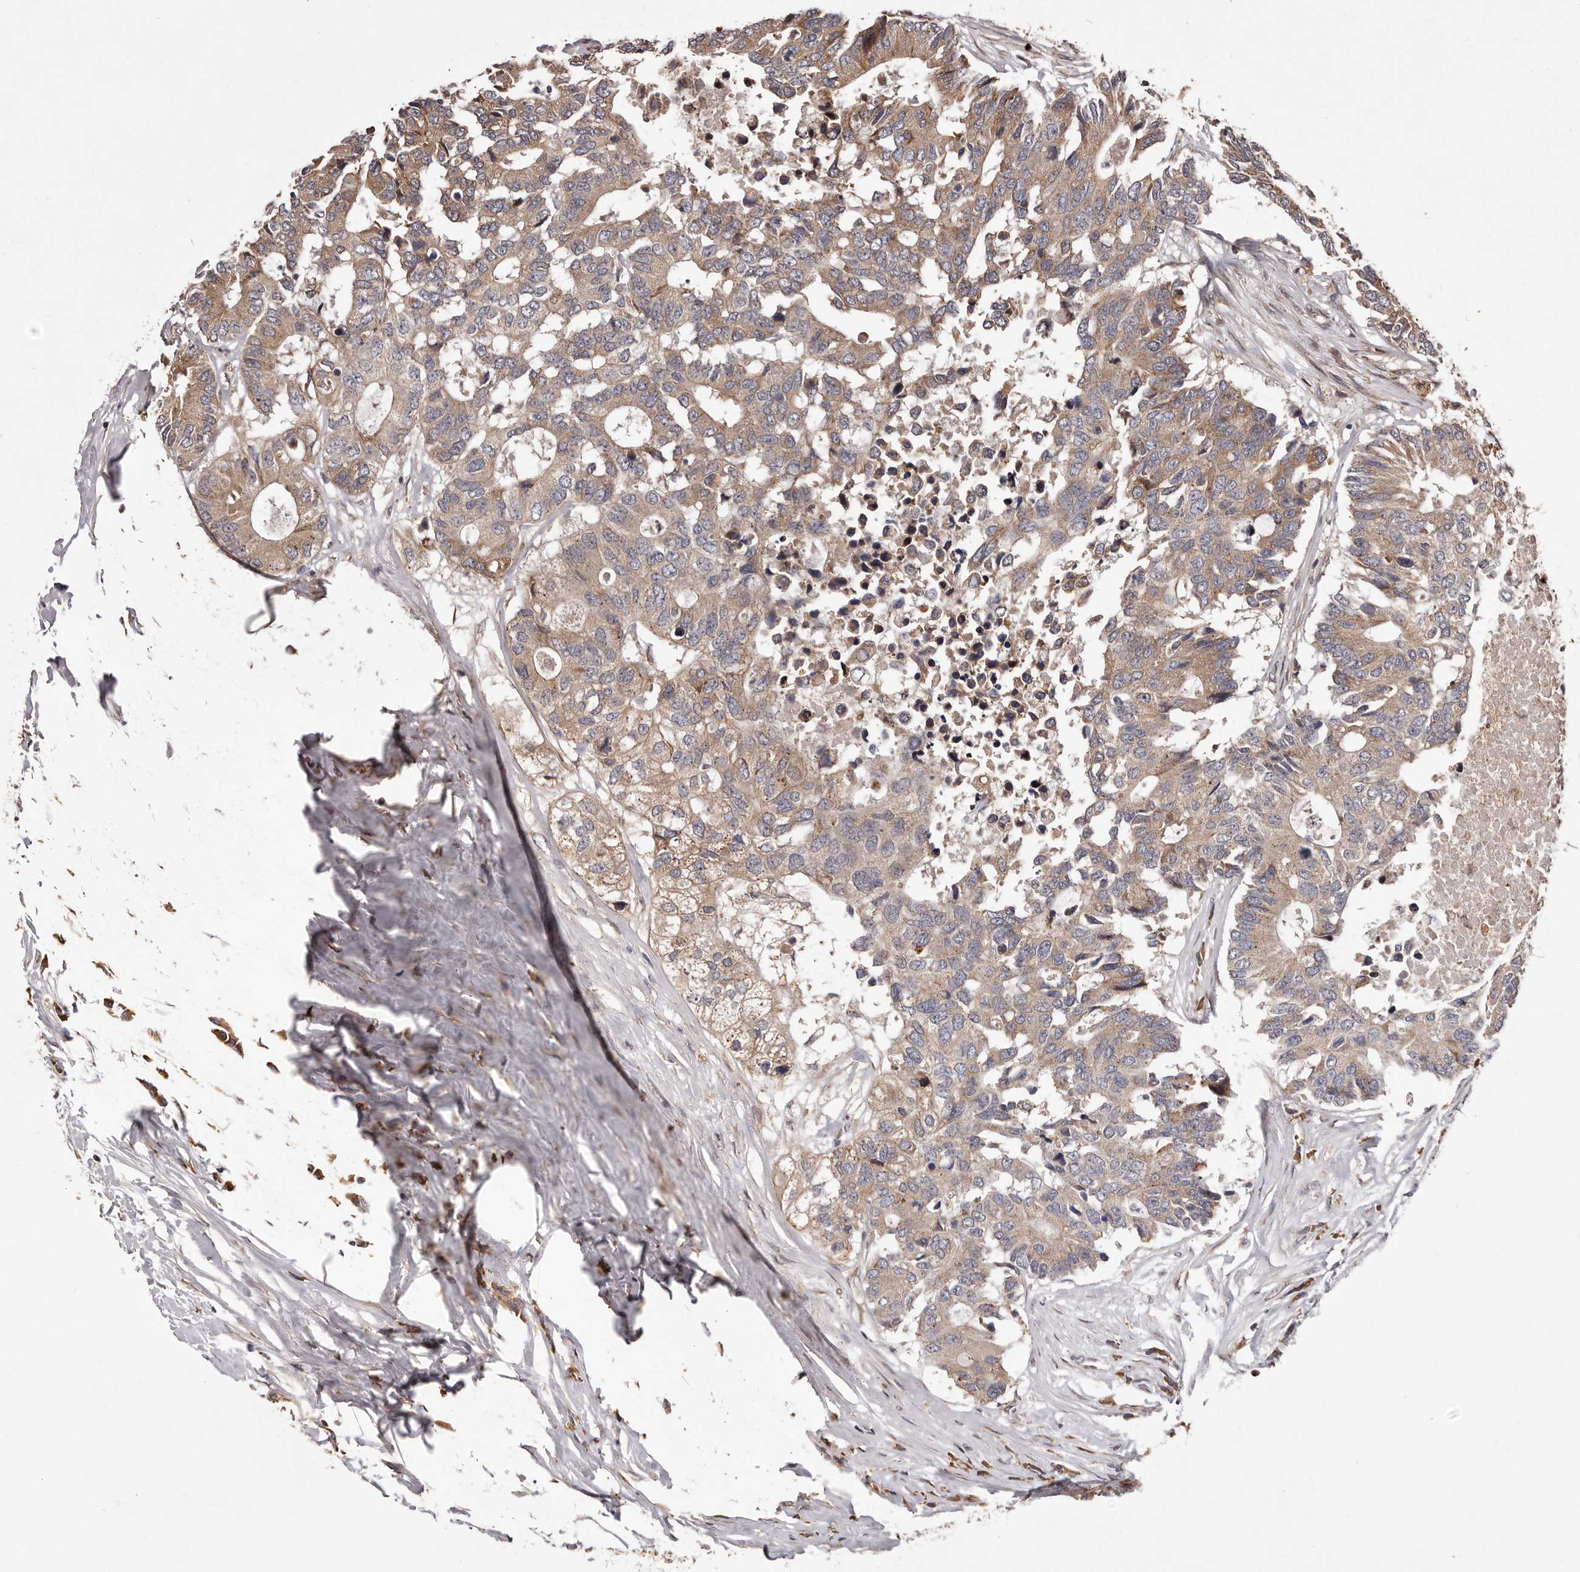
{"staining": {"intensity": "moderate", "quantity": ">75%", "location": "cytoplasmic/membranous"}, "tissue": "colorectal cancer", "cell_type": "Tumor cells", "image_type": "cancer", "snomed": [{"axis": "morphology", "description": "Adenocarcinoma, NOS"}, {"axis": "topography", "description": "Colon"}], "caption": "A micrograph showing moderate cytoplasmic/membranous positivity in approximately >75% of tumor cells in adenocarcinoma (colorectal), as visualized by brown immunohistochemical staining.", "gene": "GADD45B", "patient": {"sex": "male", "age": 71}}